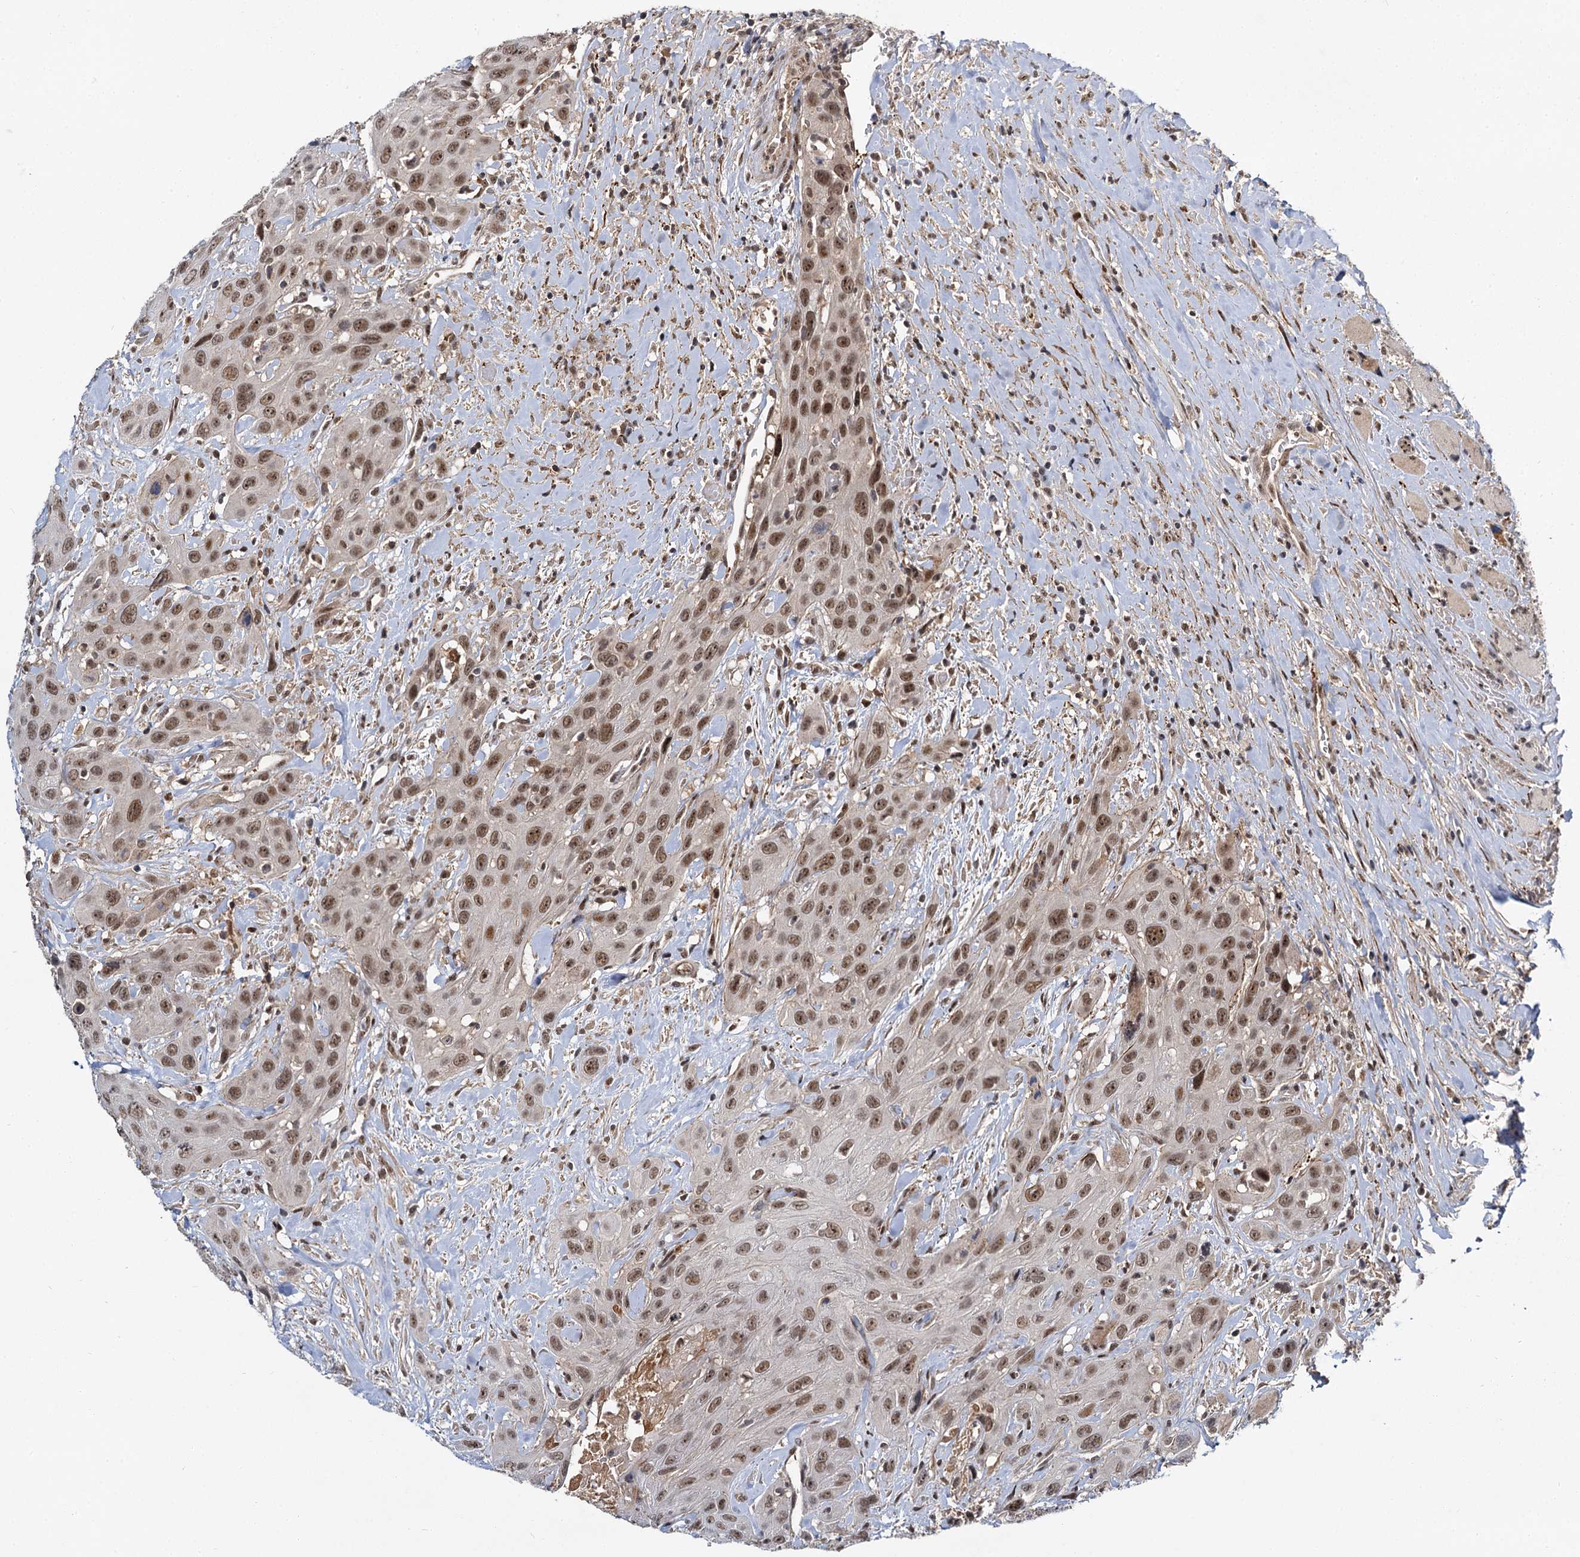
{"staining": {"intensity": "moderate", "quantity": ">75%", "location": "nuclear"}, "tissue": "head and neck cancer", "cell_type": "Tumor cells", "image_type": "cancer", "snomed": [{"axis": "morphology", "description": "Squamous cell carcinoma, NOS"}, {"axis": "topography", "description": "Head-Neck"}], "caption": "This photomicrograph shows immunohistochemistry staining of human head and neck cancer, with medium moderate nuclear expression in approximately >75% of tumor cells.", "gene": "MBD6", "patient": {"sex": "male", "age": 81}}